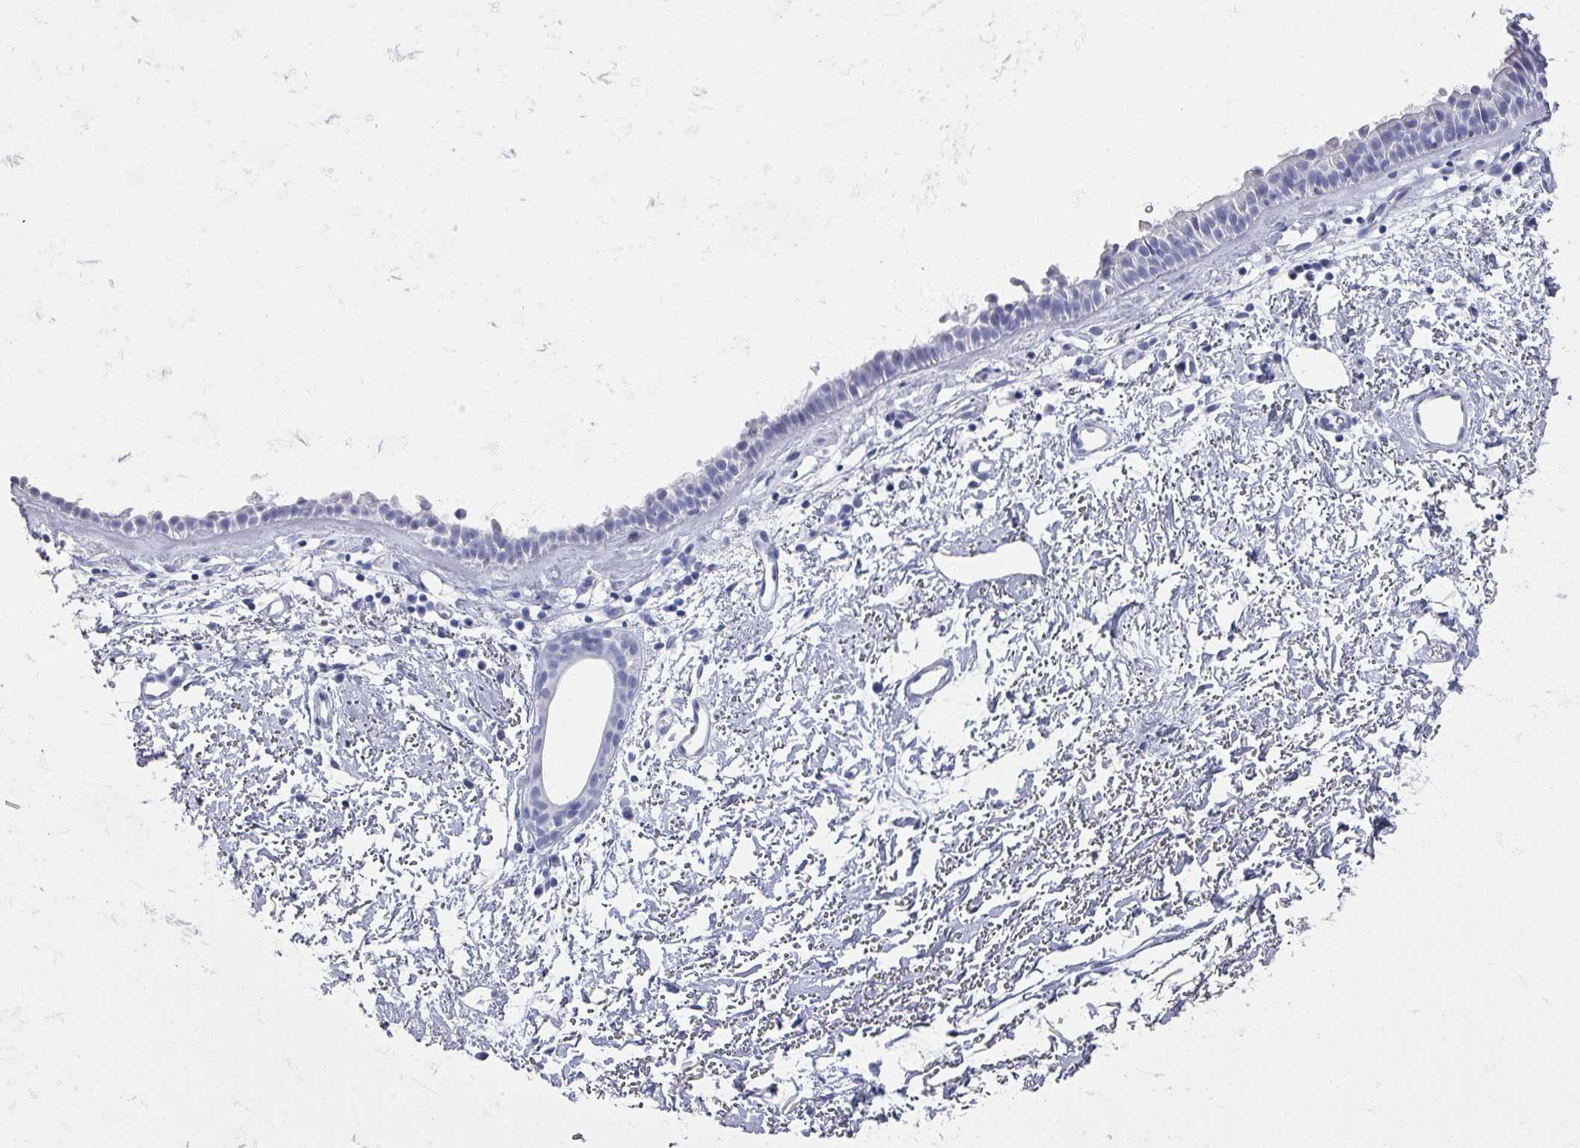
{"staining": {"intensity": "negative", "quantity": "none", "location": "none"}, "tissue": "nasopharynx", "cell_type": "Respiratory epithelial cells", "image_type": "normal", "snomed": [{"axis": "morphology", "description": "Normal tissue, NOS"}, {"axis": "topography", "description": "Cartilage tissue"}, {"axis": "topography", "description": "Nasopharynx"}], "caption": "Human nasopharynx stained for a protein using immunohistochemistry (IHC) shows no positivity in respiratory epithelial cells.", "gene": "OMG", "patient": {"sex": "male", "age": 56}}